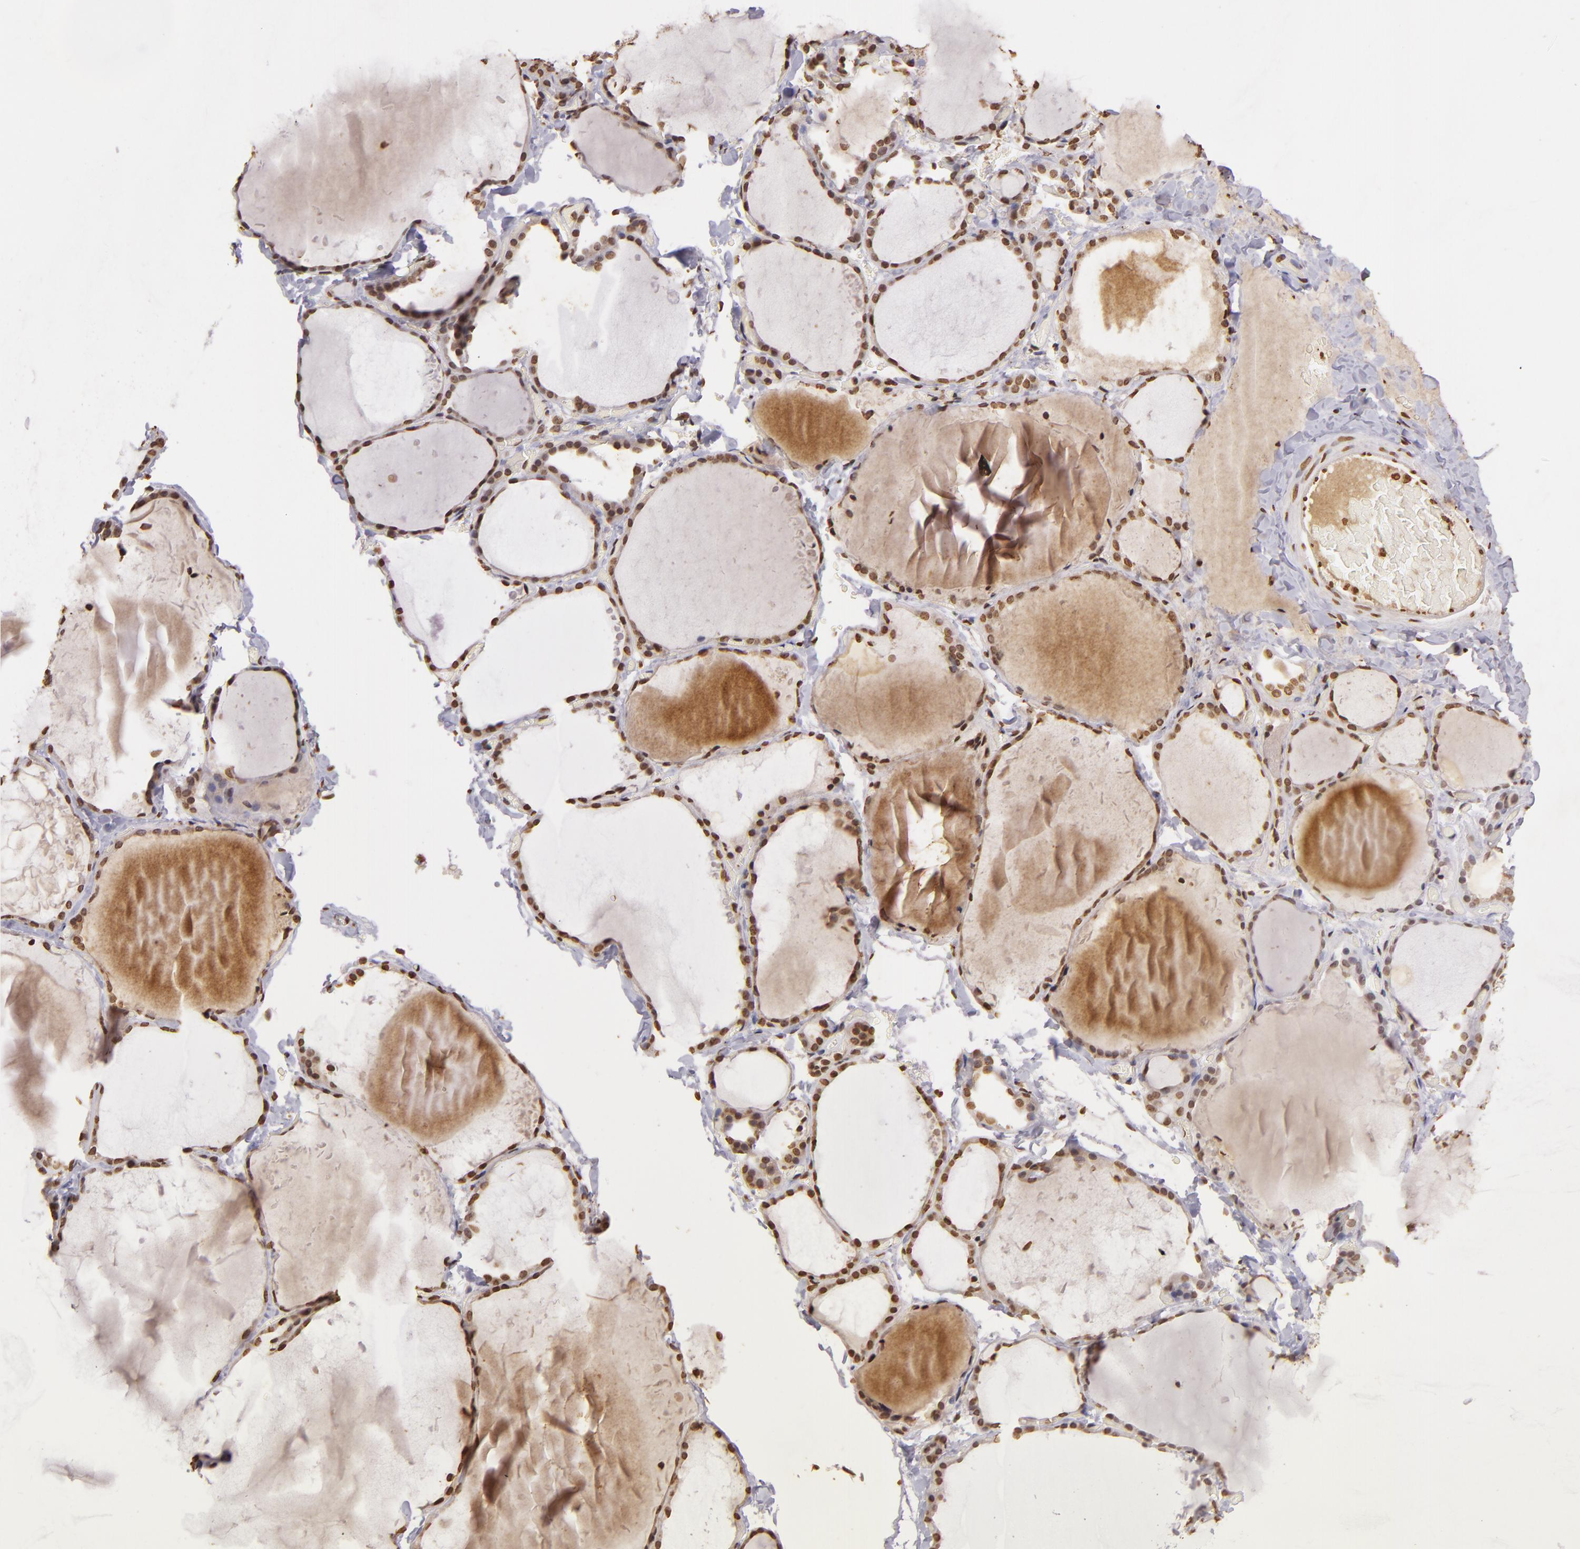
{"staining": {"intensity": "strong", "quantity": ">75%", "location": "nuclear"}, "tissue": "thyroid gland", "cell_type": "Glandular cells", "image_type": "normal", "snomed": [{"axis": "morphology", "description": "Normal tissue, NOS"}, {"axis": "topography", "description": "Thyroid gland"}], "caption": "A photomicrograph of human thyroid gland stained for a protein shows strong nuclear brown staining in glandular cells.", "gene": "THRB", "patient": {"sex": "female", "age": 22}}